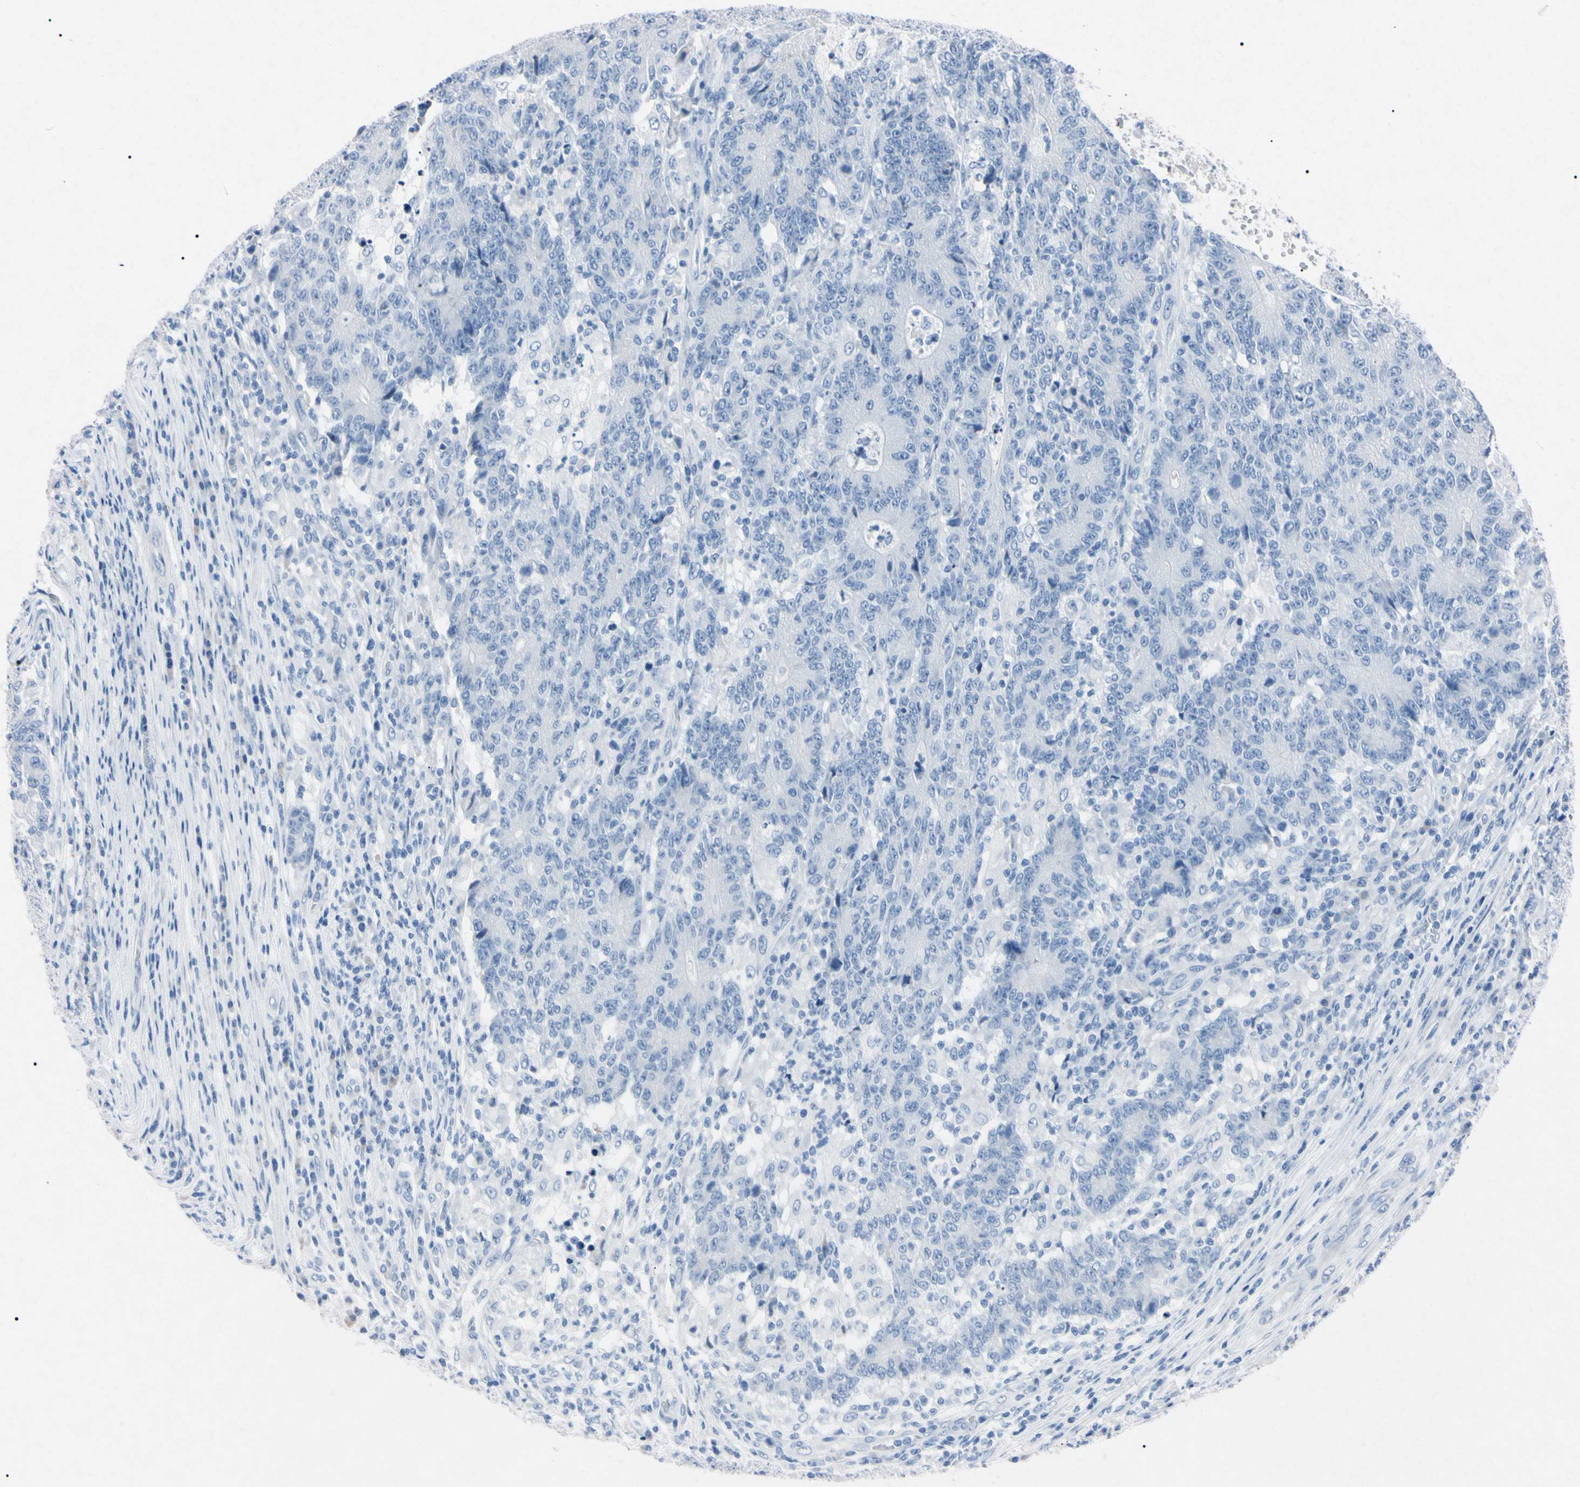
{"staining": {"intensity": "negative", "quantity": "none", "location": "none"}, "tissue": "colorectal cancer", "cell_type": "Tumor cells", "image_type": "cancer", "snomed": [{"axis": "morphology", "description": "Normal tissue, NOS"}, {"axis": "morphology", "description": "Adenocarcinoma, NOS"}, {"axis": "topography", "description": "Colon"}], "caption": "Immunohistochemistry of colorectal cancer displays no expression in tumor cells.", "gene": "ELN", "patient": {"sex": "female", "age": 75}}